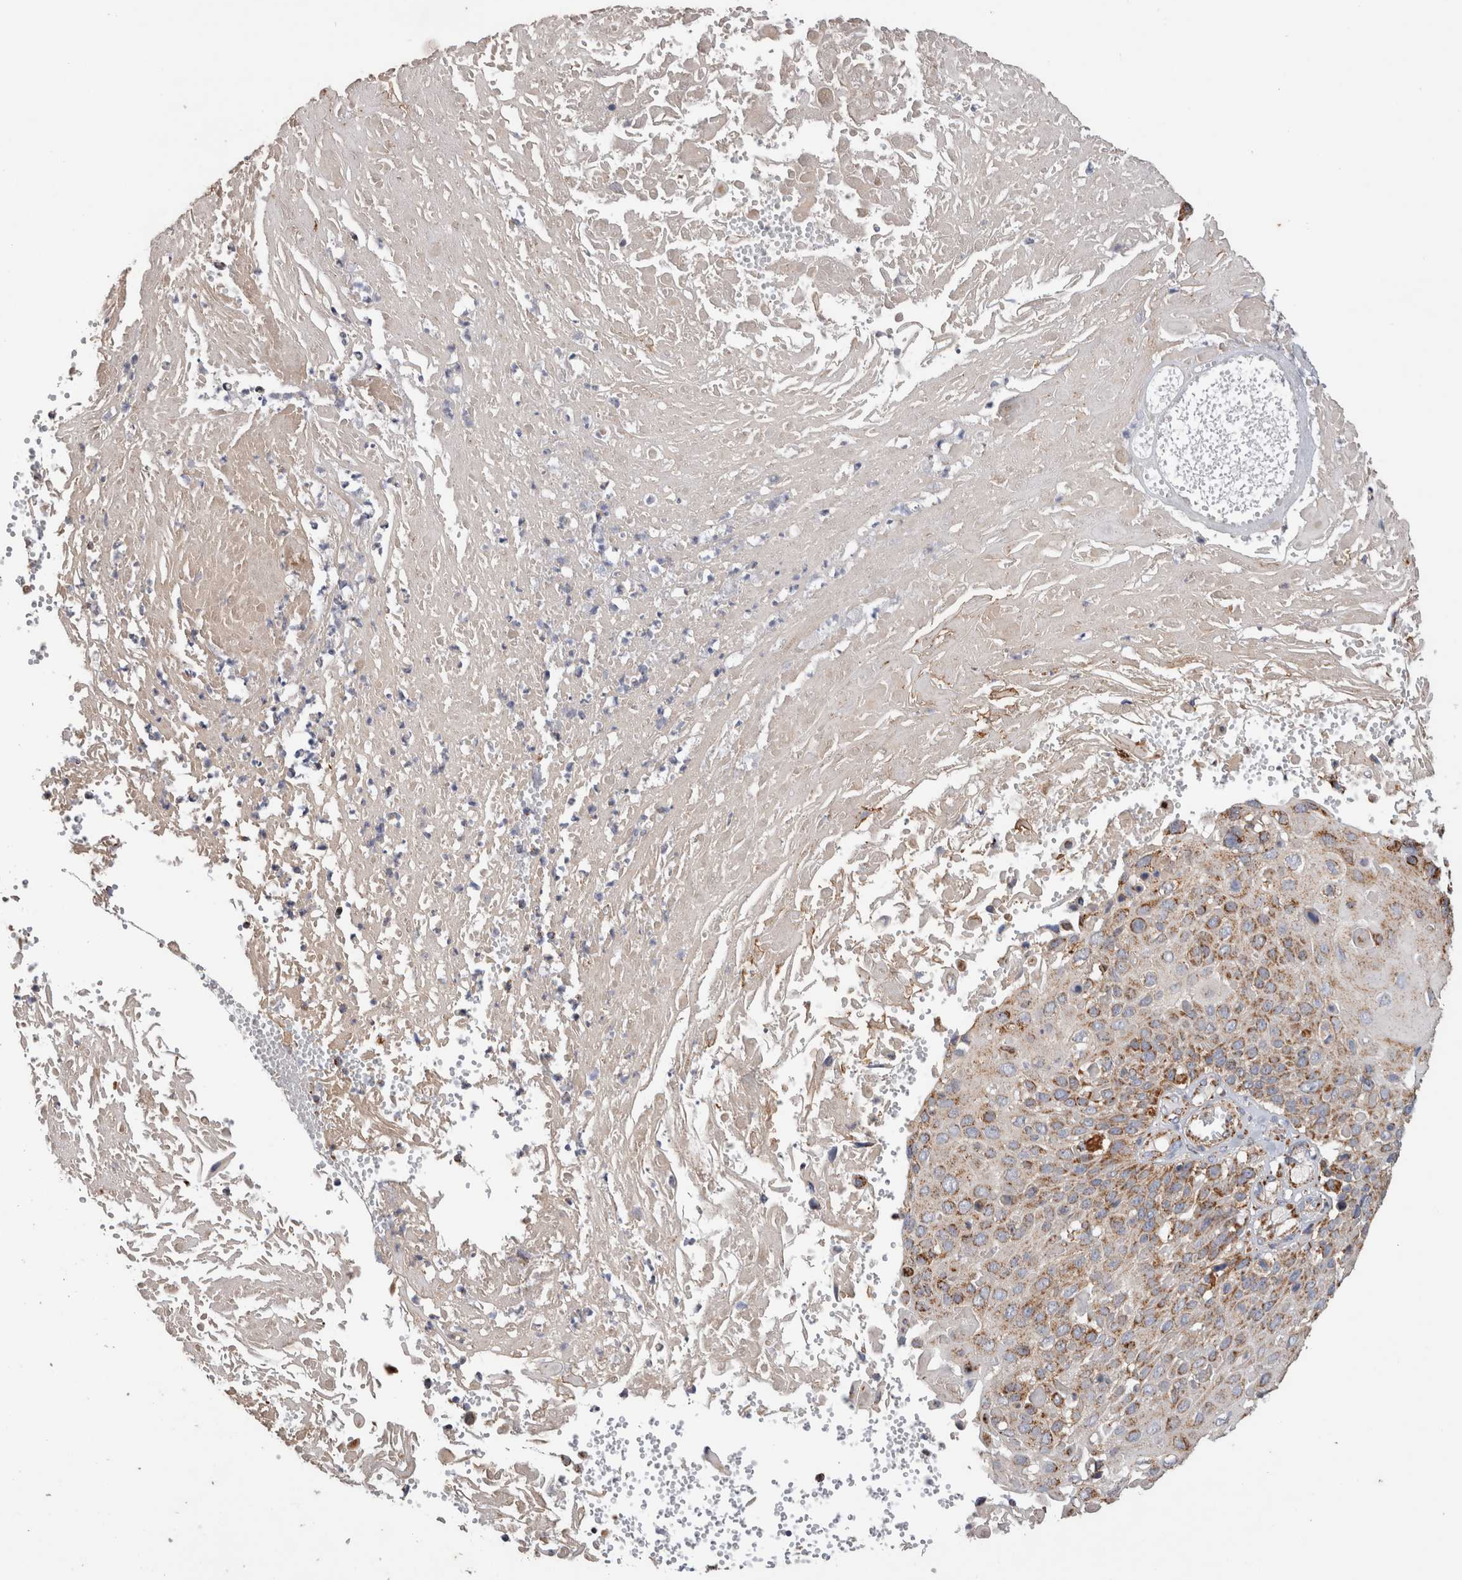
{"staining": {"intensity": "moderate", "quantity": ">75%", "location": "cytoplasmic/membranous"}, "tissue": "cervical cancer", "cell_type": "Tumor cells", "image_type": "cancer", "snomed": [{"axis": "morphology", "description": "Squamous cell carcinoma, NOS"}, {"axis": "topography", "description": "Cervix"}], "caption": "A histopathology image of human cervical cancer stained for a protein demonstrates moderate cytoplasmic/membranous brown staining in tumor cells.", "gene": "IARS2", "patient": {"sex": "female", "age": 74}}